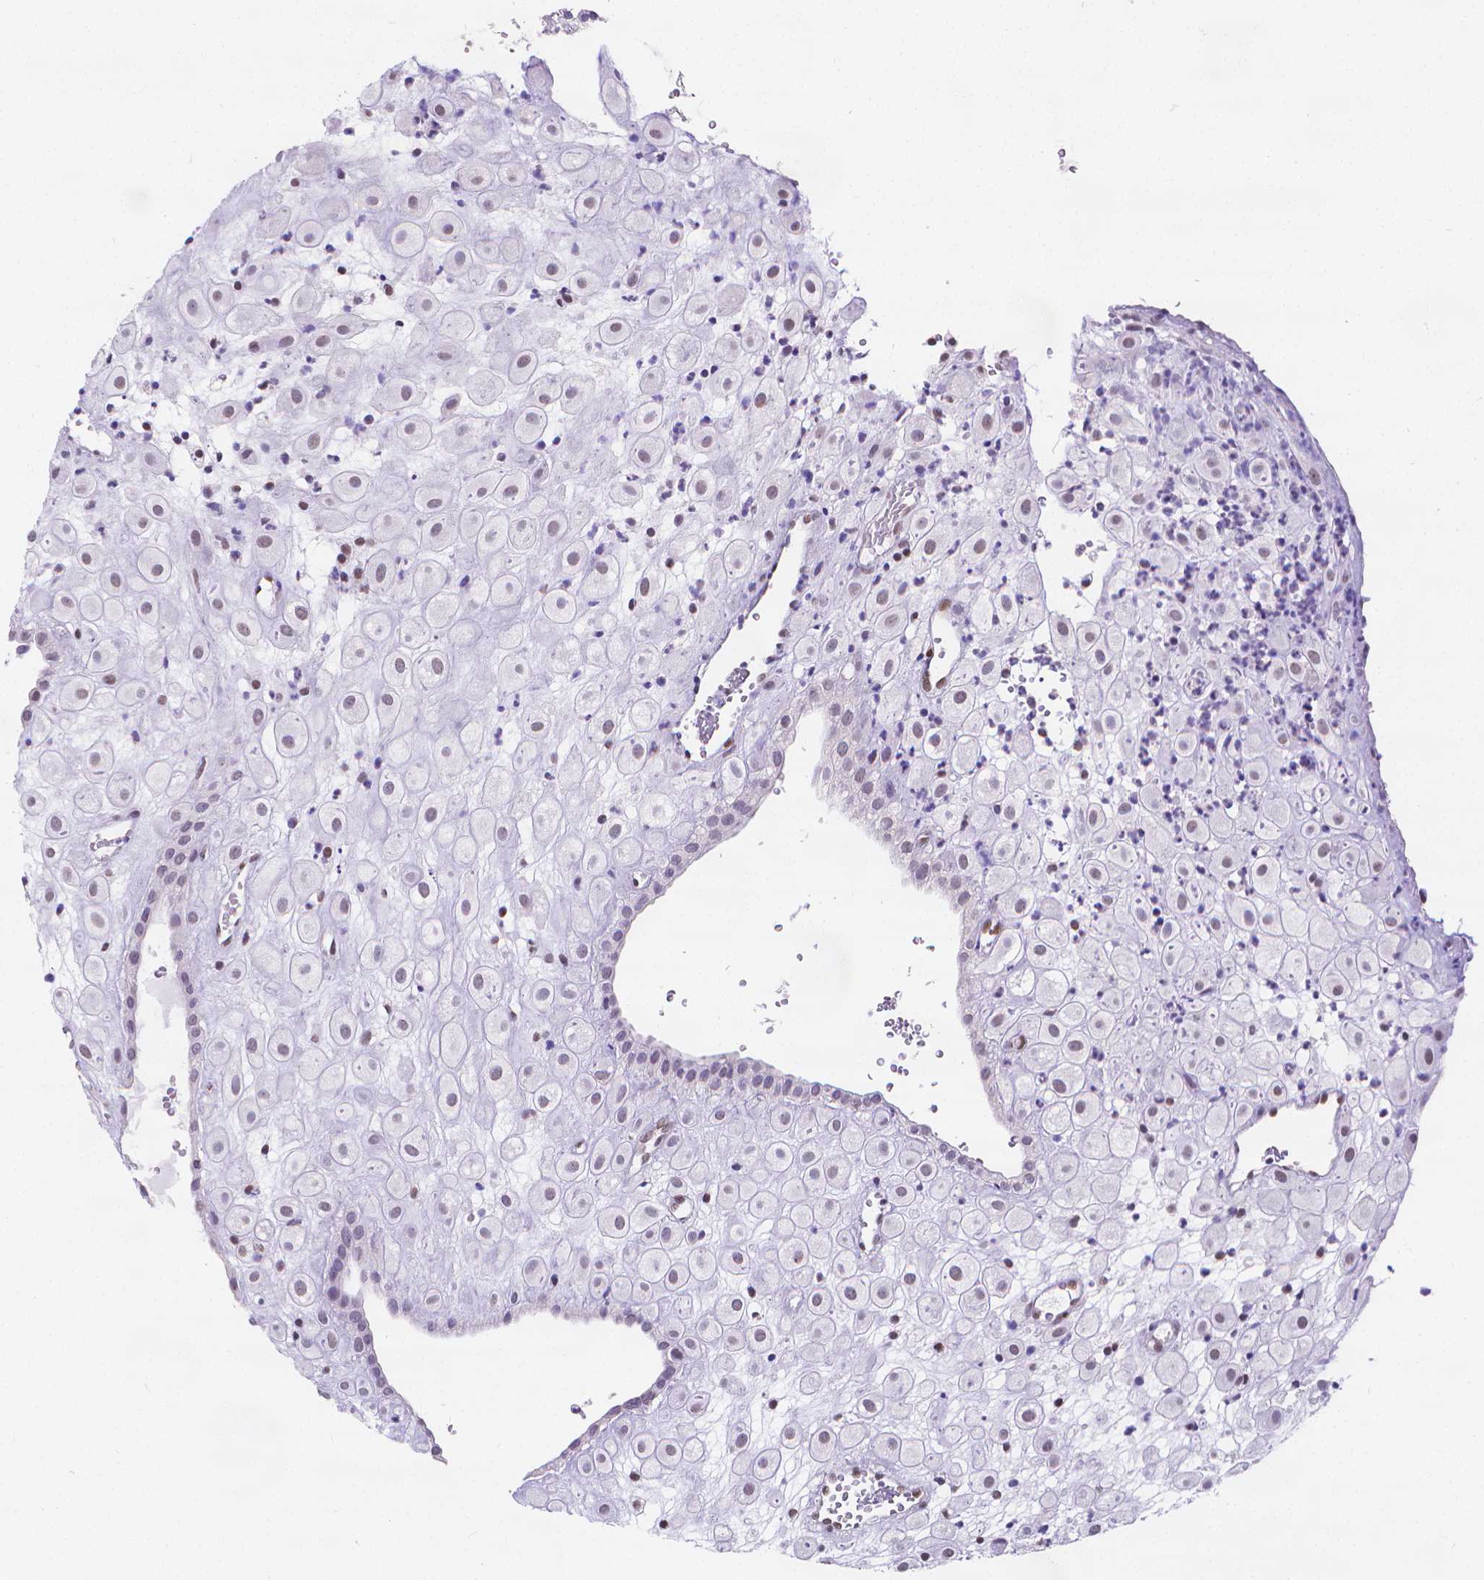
{"staining": {"intensity": "weak", "quantity": "<25%", "location": "nuclear"}, "tissue": "placenta", "cell_type": "Decidual cells", "image_type": "normal", "snomed": [{"axis": "morphology", "description": "Normal tissue, NOS"}, {"axis": "topography", "description": "Placenta"}], "caption": "This is a image of immunohistochemistry (IHC) staining of unremarkable placenta, which shows no positivity in decidual cells. (DAB immunohistochemistry visualized using brightfield microscopy, high magnification).", "gene": "MEF2C", "patient": {"sex": "female", "age": 24}}